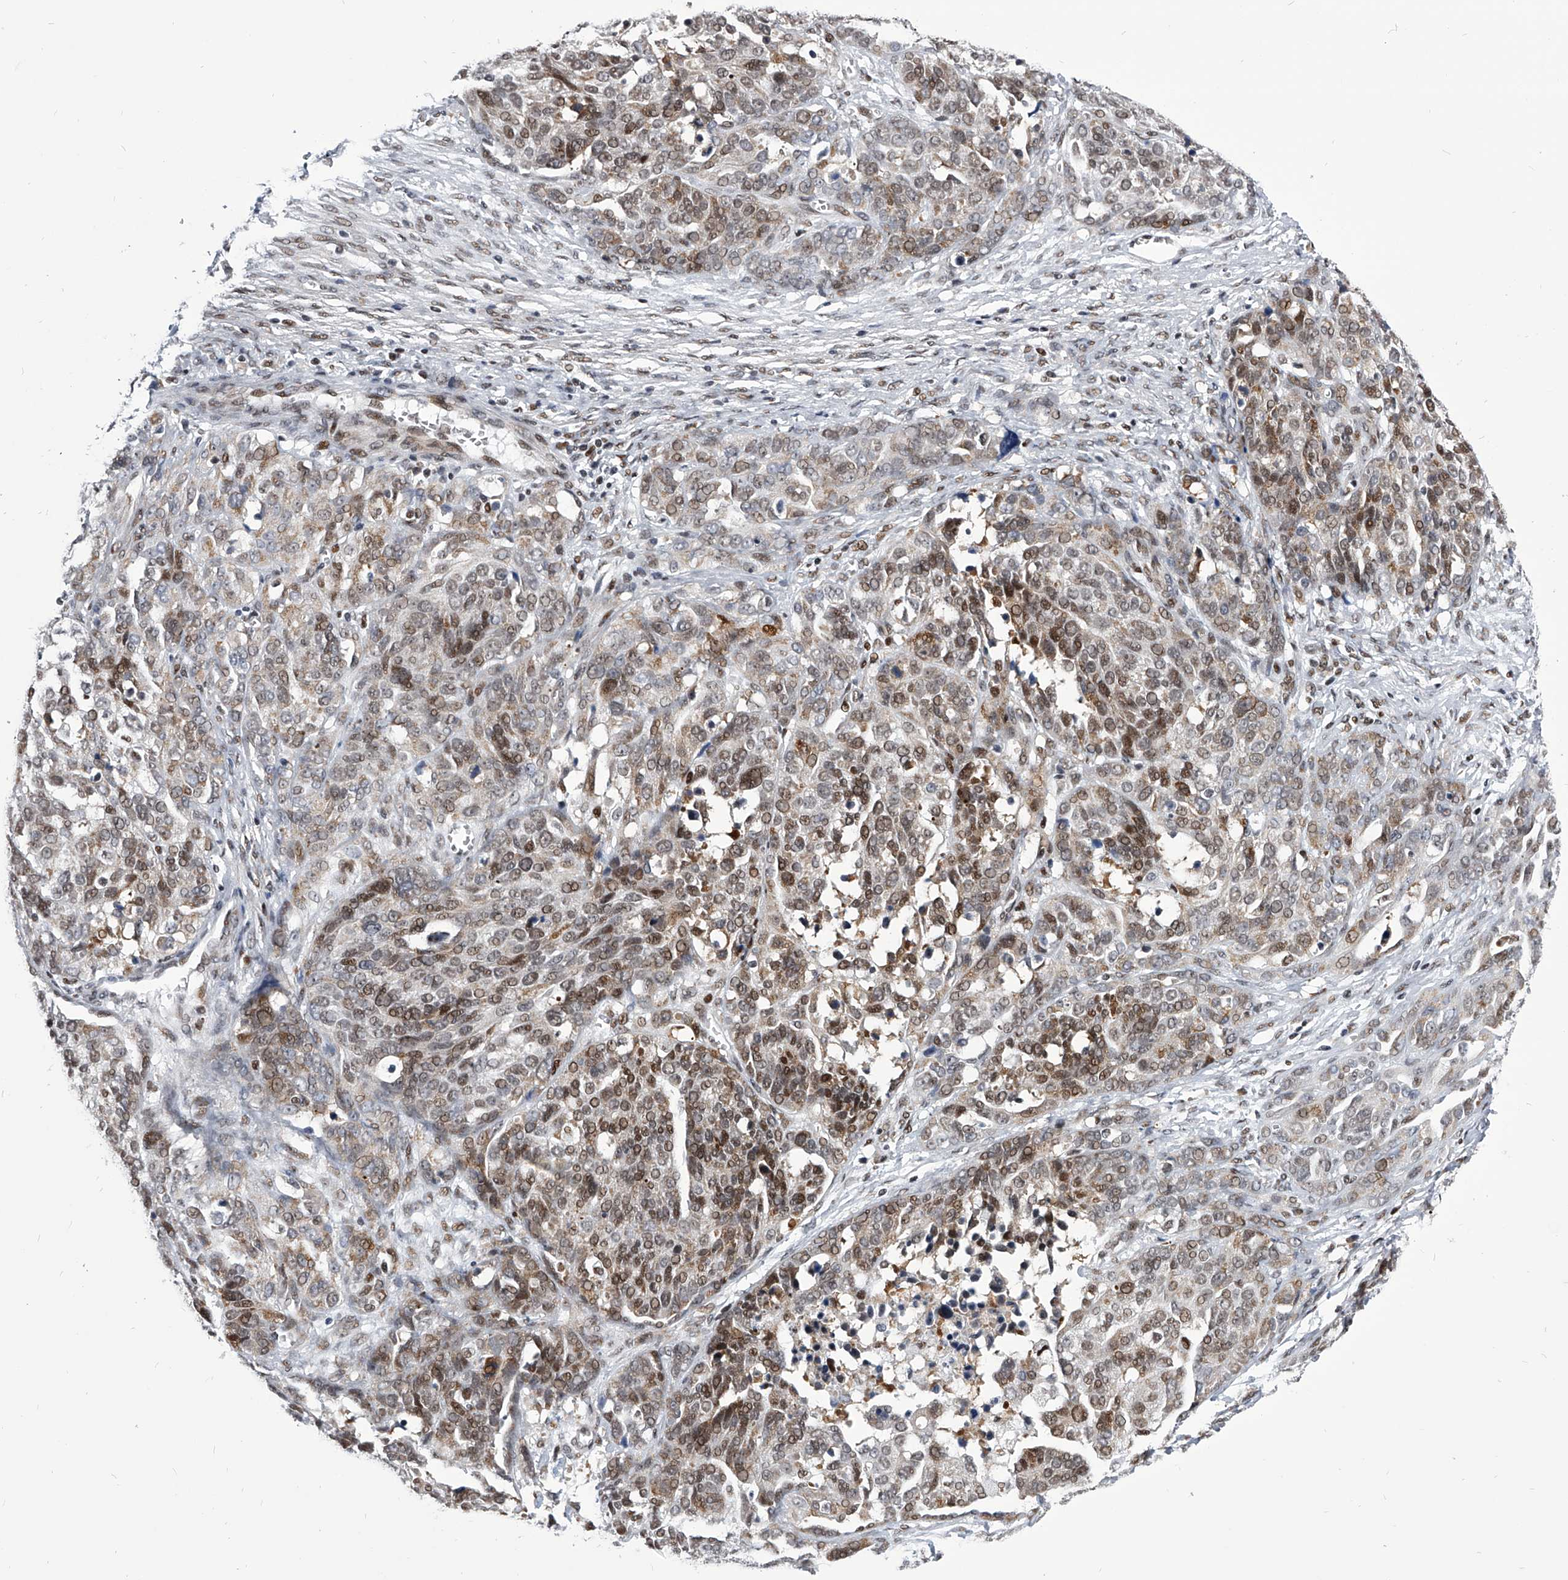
{"staining": {"intensity": "moderate", "quantity": ">75%", "location": "nuclear"}, "tissue": "ovarian cancer", "cell_type": "Tumor cells", "image_type": "cancer", "snomed": [{"axis": "morphology", "description": "Cystadenocarcinoma, serous, NOS"}, {"axis": "topography", "description": "Ovary"}], "caption": "Immunohistochemistry histopathology image of neoplastic tissue: human ovarian serous cystadenocarcinoma stained using IHC demonstrates medium levels of moderate protein expression localized specifically in the nuclear of tumor cells, appearing as a nuclear brown color.", "gene": "CMTR1", "patient": {"sex": "female", "age": 44}}